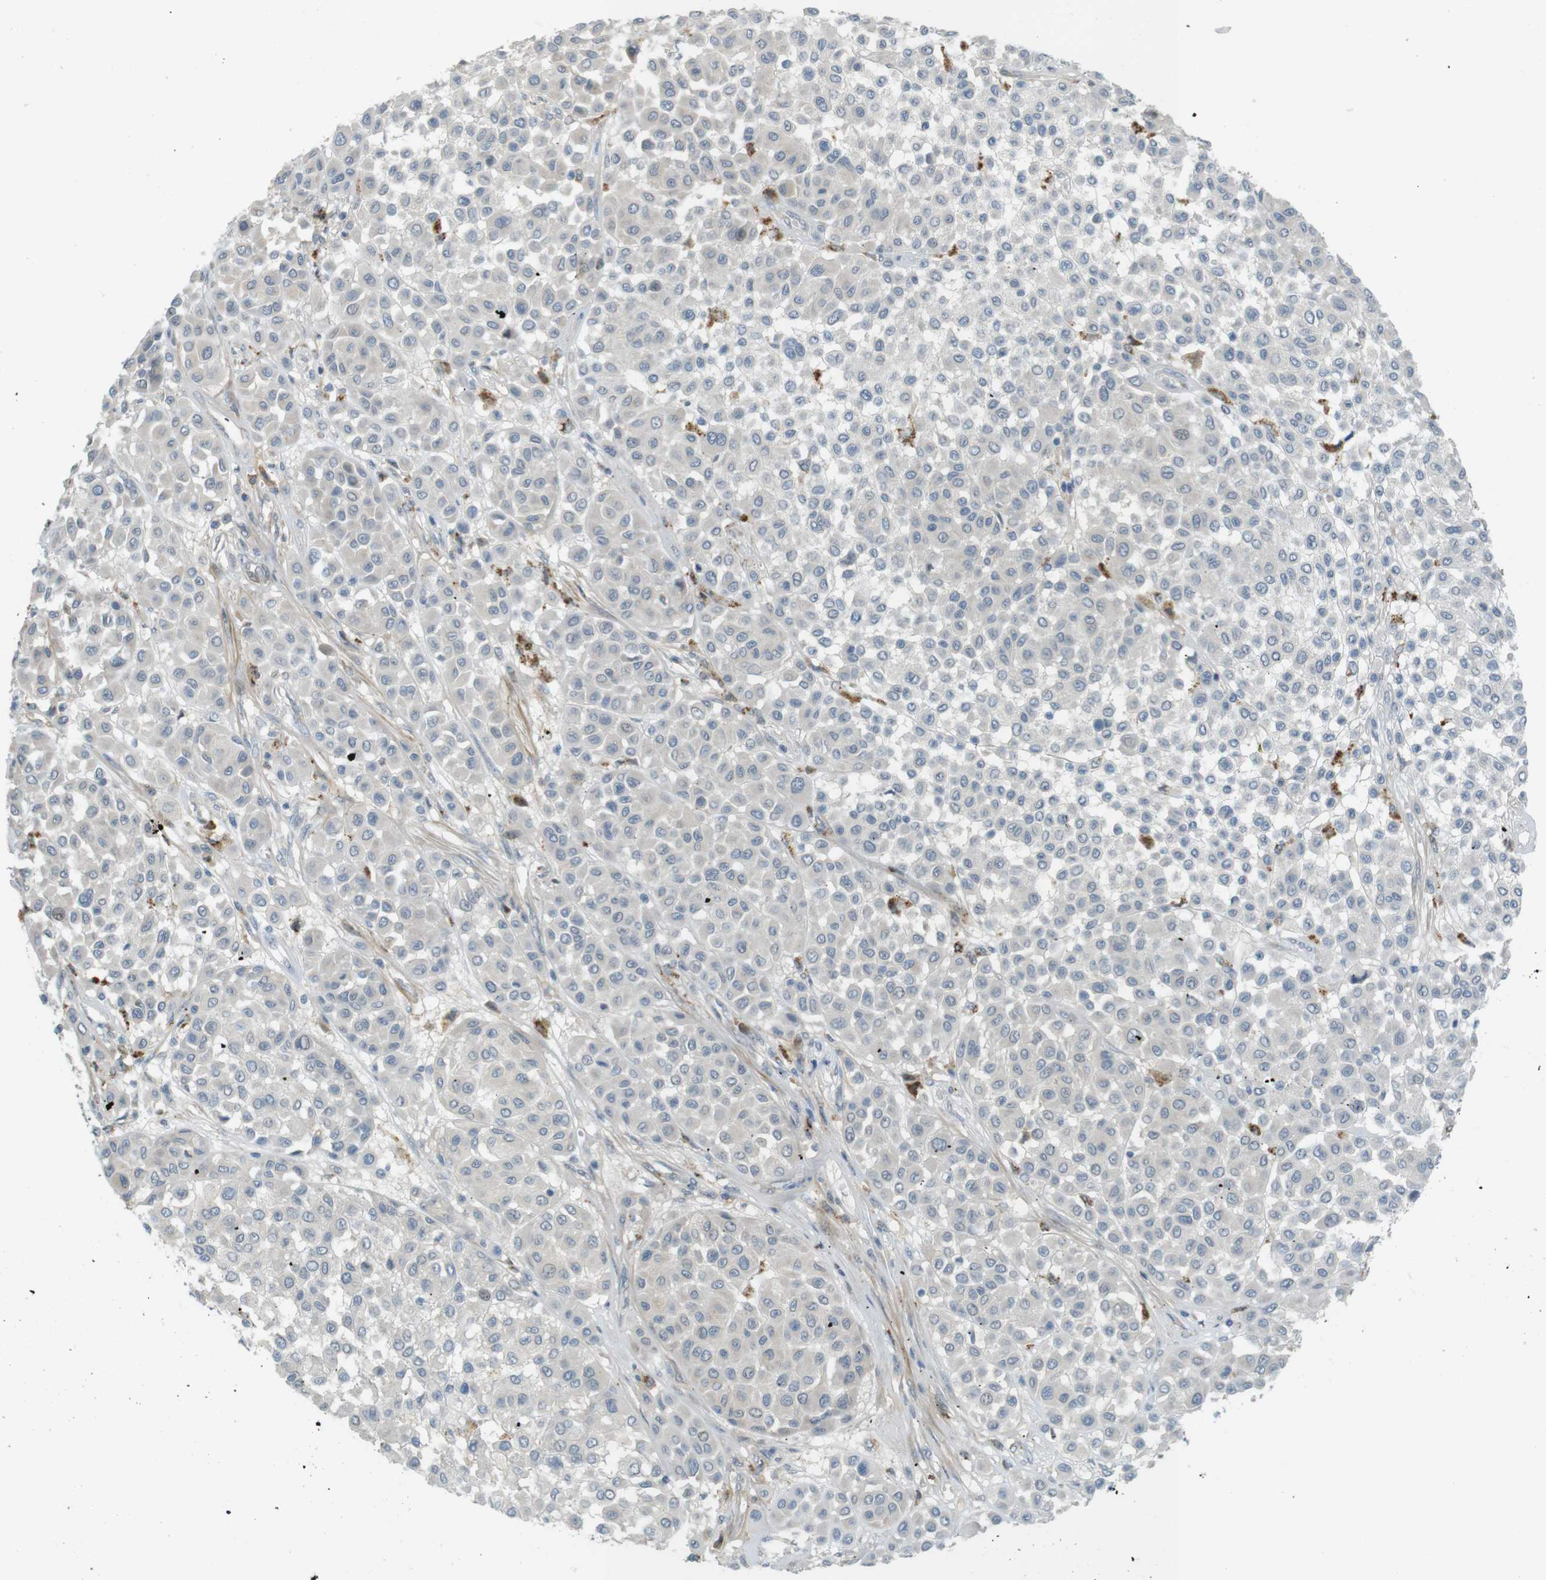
{"staining": {"intensity": "negative", "quantity": "none", "location": "none"}, "tissue": "melanoma", "cell_type": "Tumor cells", "image_type": "cancer", "snomed": [{"axis": "morphology", "description": "Malignant melanoma, Metastatic site"}, {"axis": "topography", "description": "Soft tissue"}], "caption": "Image shows no protein expression in tumor cells of melanoma tissue. (DAB IHC with hematoxylin counter stain).", "gene": "UGT8", "patient": {"sex": "male", "age": 41}}